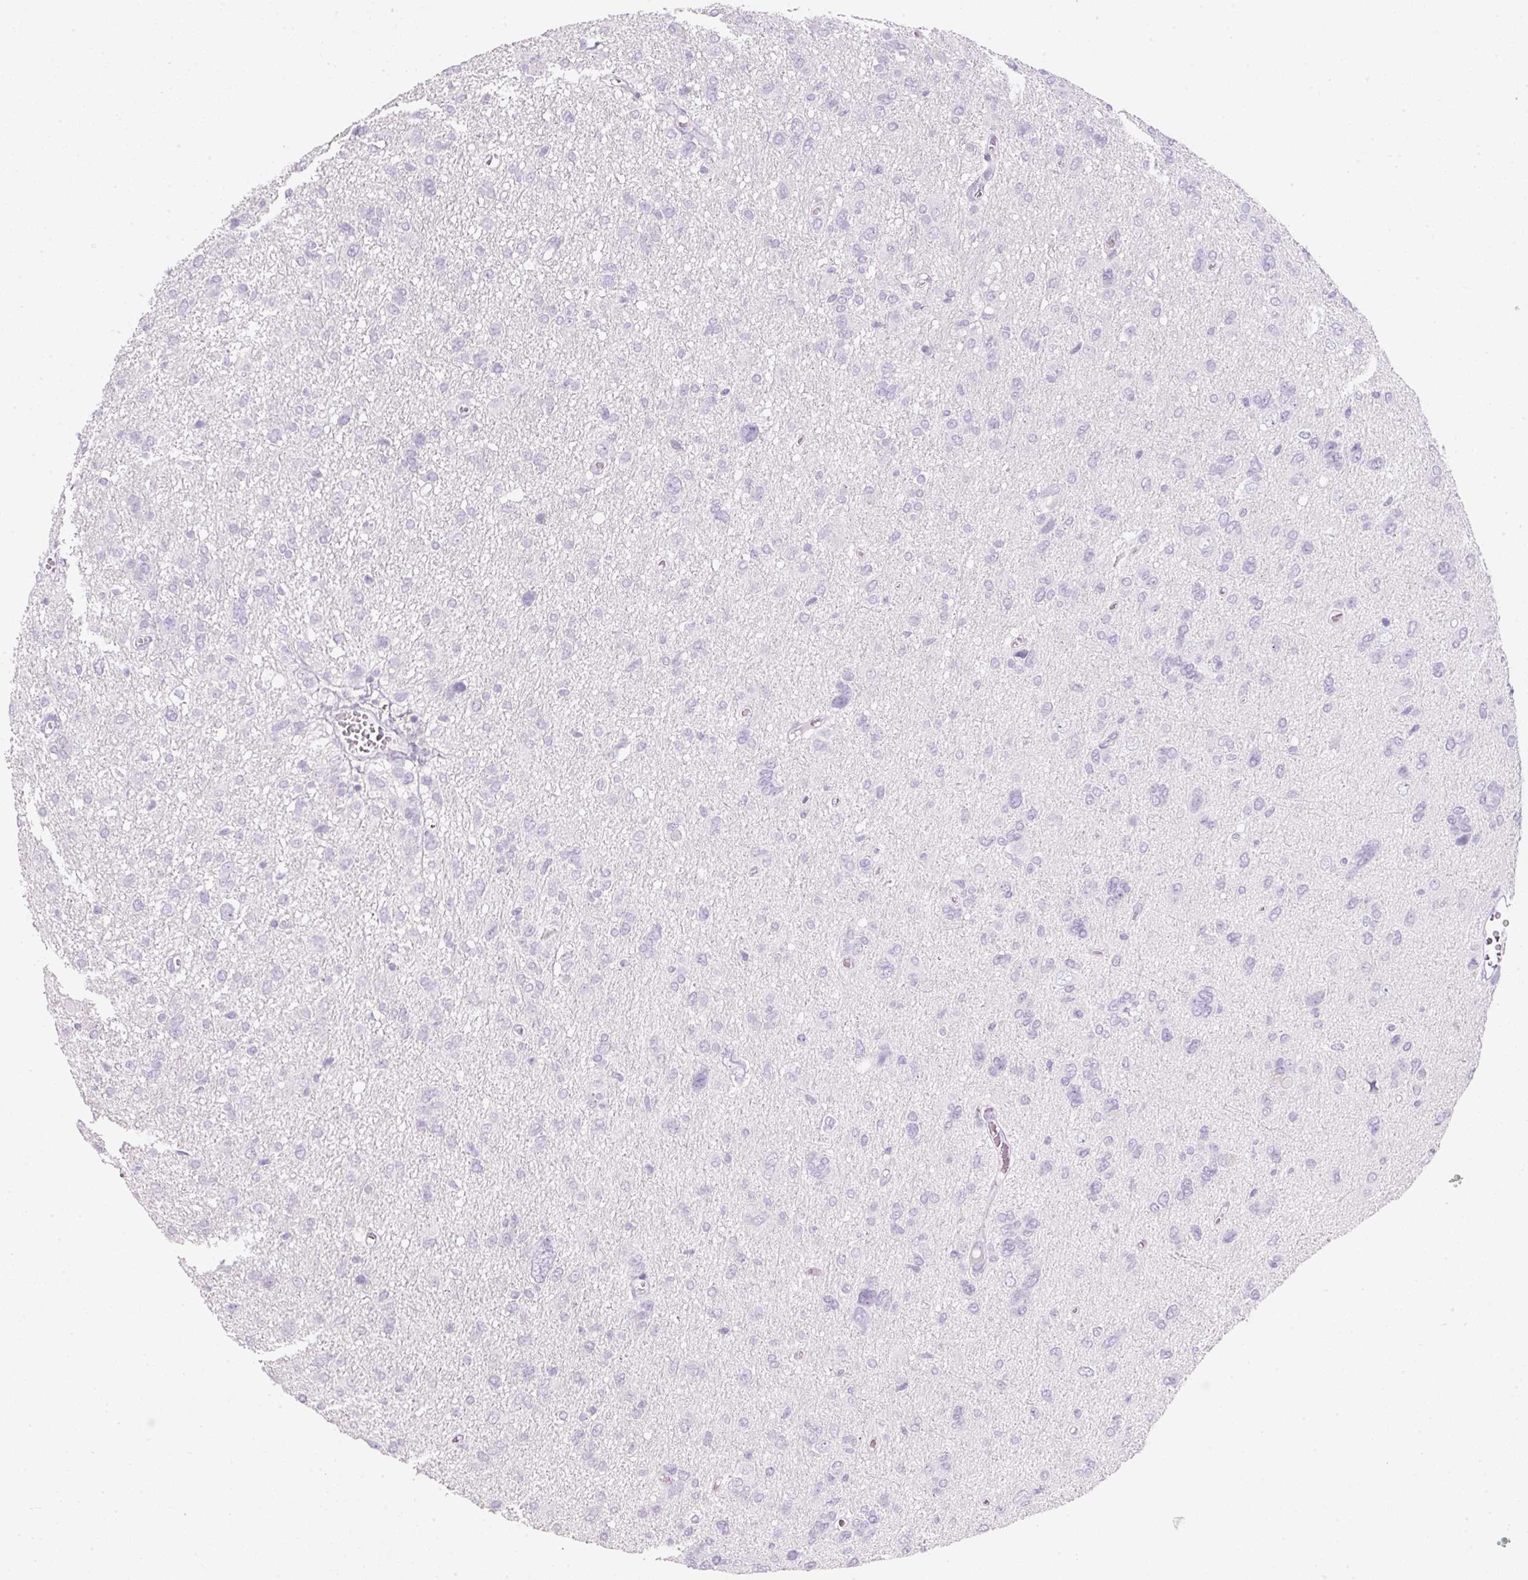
{"staining": {"intensity": "negative", "quantity": "none", "location": "none"}, "tissue": "glioma", "cell_type": "Tumor cells", "image_type": "cancer", "snomed": [{"axis": "morphology", "description": "Glioma, malignant, High grade"}, {"axis": "topography", "description": "Brain"}], "caption": "Photomicrograph shows no significant protein staining in tumor cells of malignant high-grade glioma.", "gene": "SLC2A2", "patient": {"sex": "female", "age": 59}}